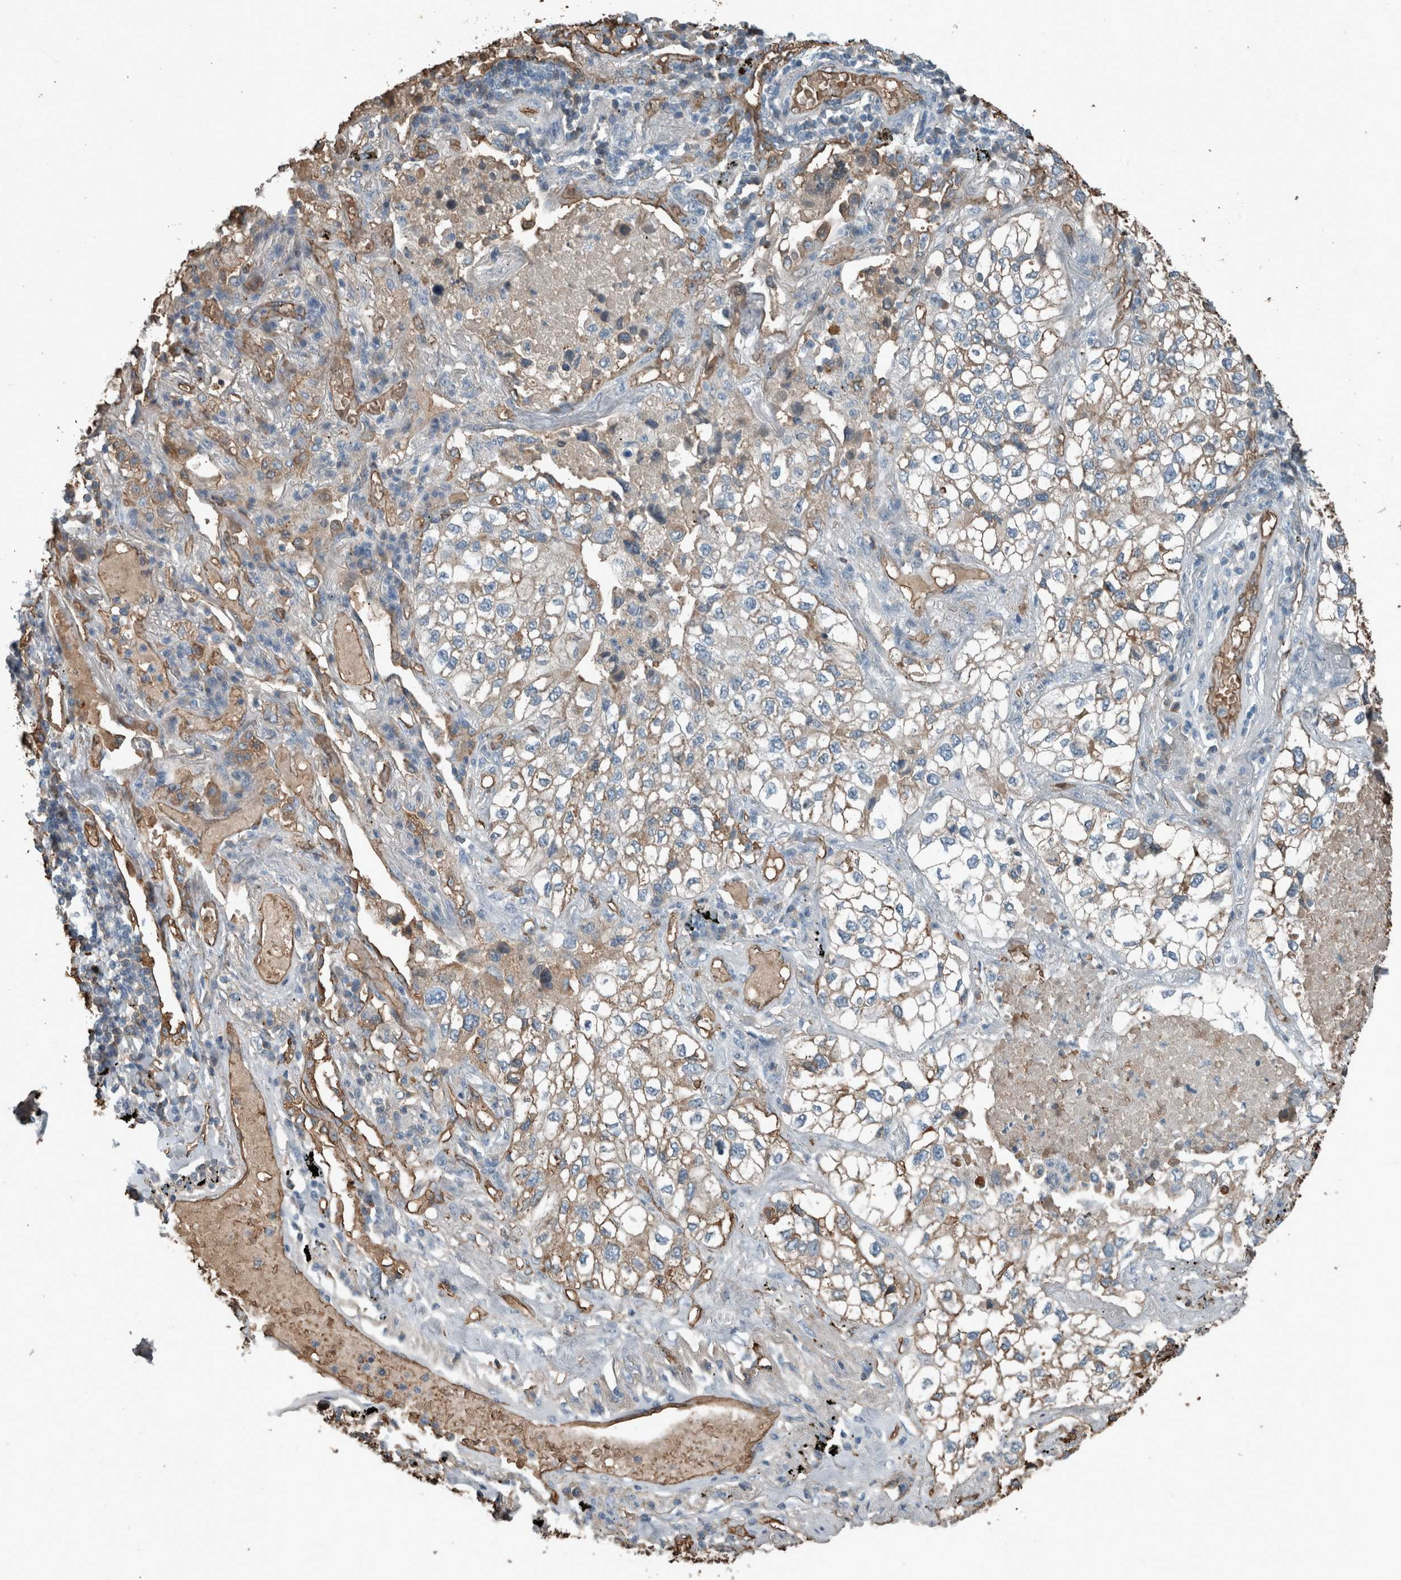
{"staining": {"intensity": "weak", "quantity": "25%-75%", "location": "cytoplasmic/membranous"}, "tissue": "lung cancer", "cell_type": "Tumor cells", "image_type": "cancer", "snomed": [{"axis": "morphology", "description": "Adenocarcinoma, NOS"}, {"axis": "topography", "description": "Lung"}], "caption": "A high-resolution histopathology image shows IHC staining of lung adenocarcinoma, which demonstrates weak cytoplasmic/membranous expression in approximately 25%-75% of tumor cells. The staining was performed using DAB (3,3'-diaminobenzidine) to visualize the protein expression in brown, while the nuclei were stained in blue with hematoxylin (Magnification: 20x).", "gene": "LBP", "patient": {"sex": "male", "age": 63}}